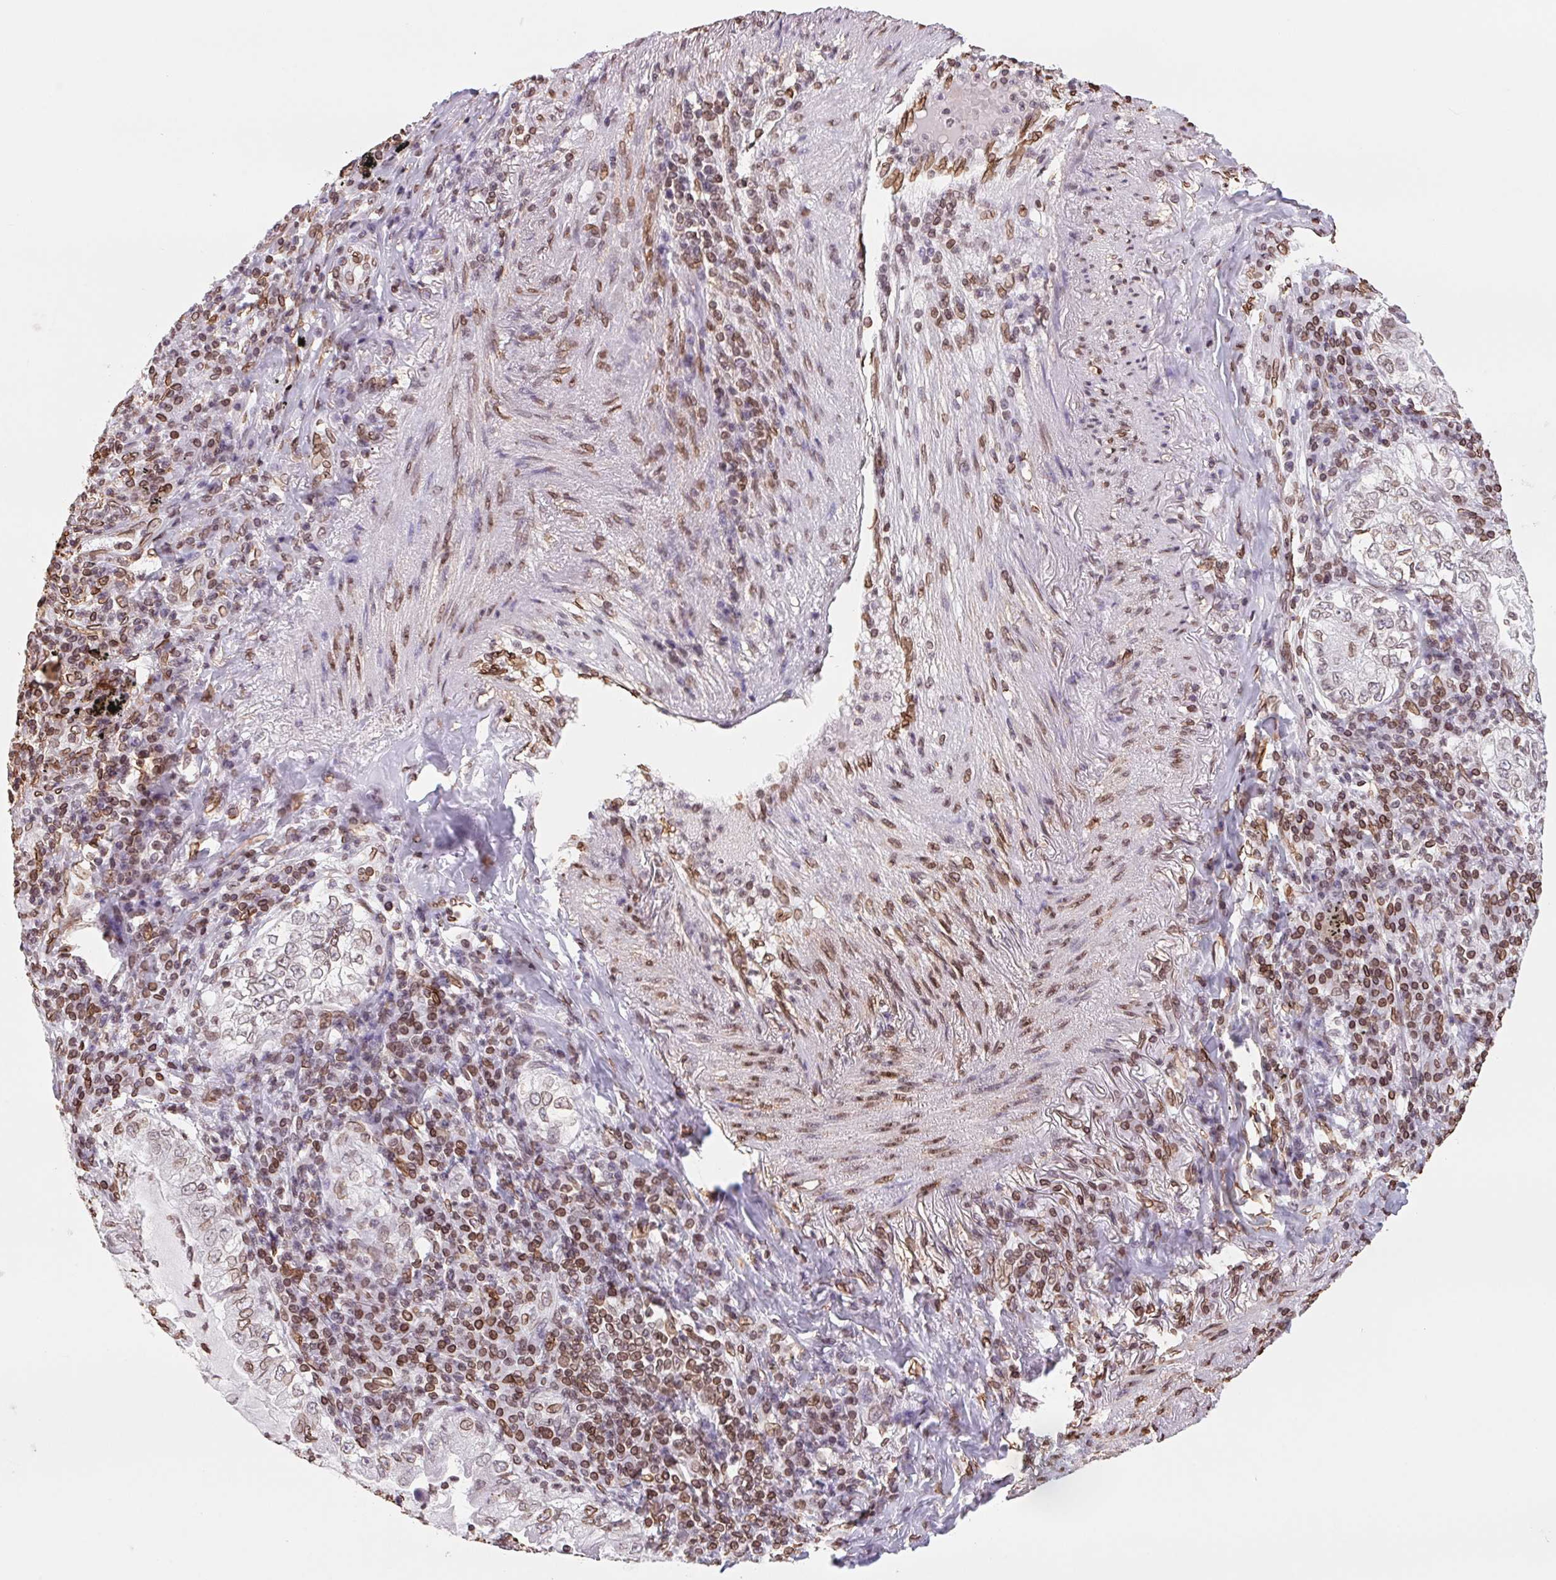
{"staining": {"intensity": "moderate", "quantity": "<25%", "location": "cytoplasmic/membranous,nuclear"}, "tissue": "lung cancer", "cell_type": "Tumor cells", "image_type": "cancer", "snomed": [{"axis": "morphology", "description": "Adenocarcinoma, NOS"}, {"axis": "topography", "description": "Lung"}], "caption": "This image shows immunohistochemistry (IHC) staining of human lung cancer, with low moderate cytoplasmic/membranous and nuclear staining in about <25% of tumor cells.", "gene": "LMNB2", "patient": {"sex": "female", "age": 73}}